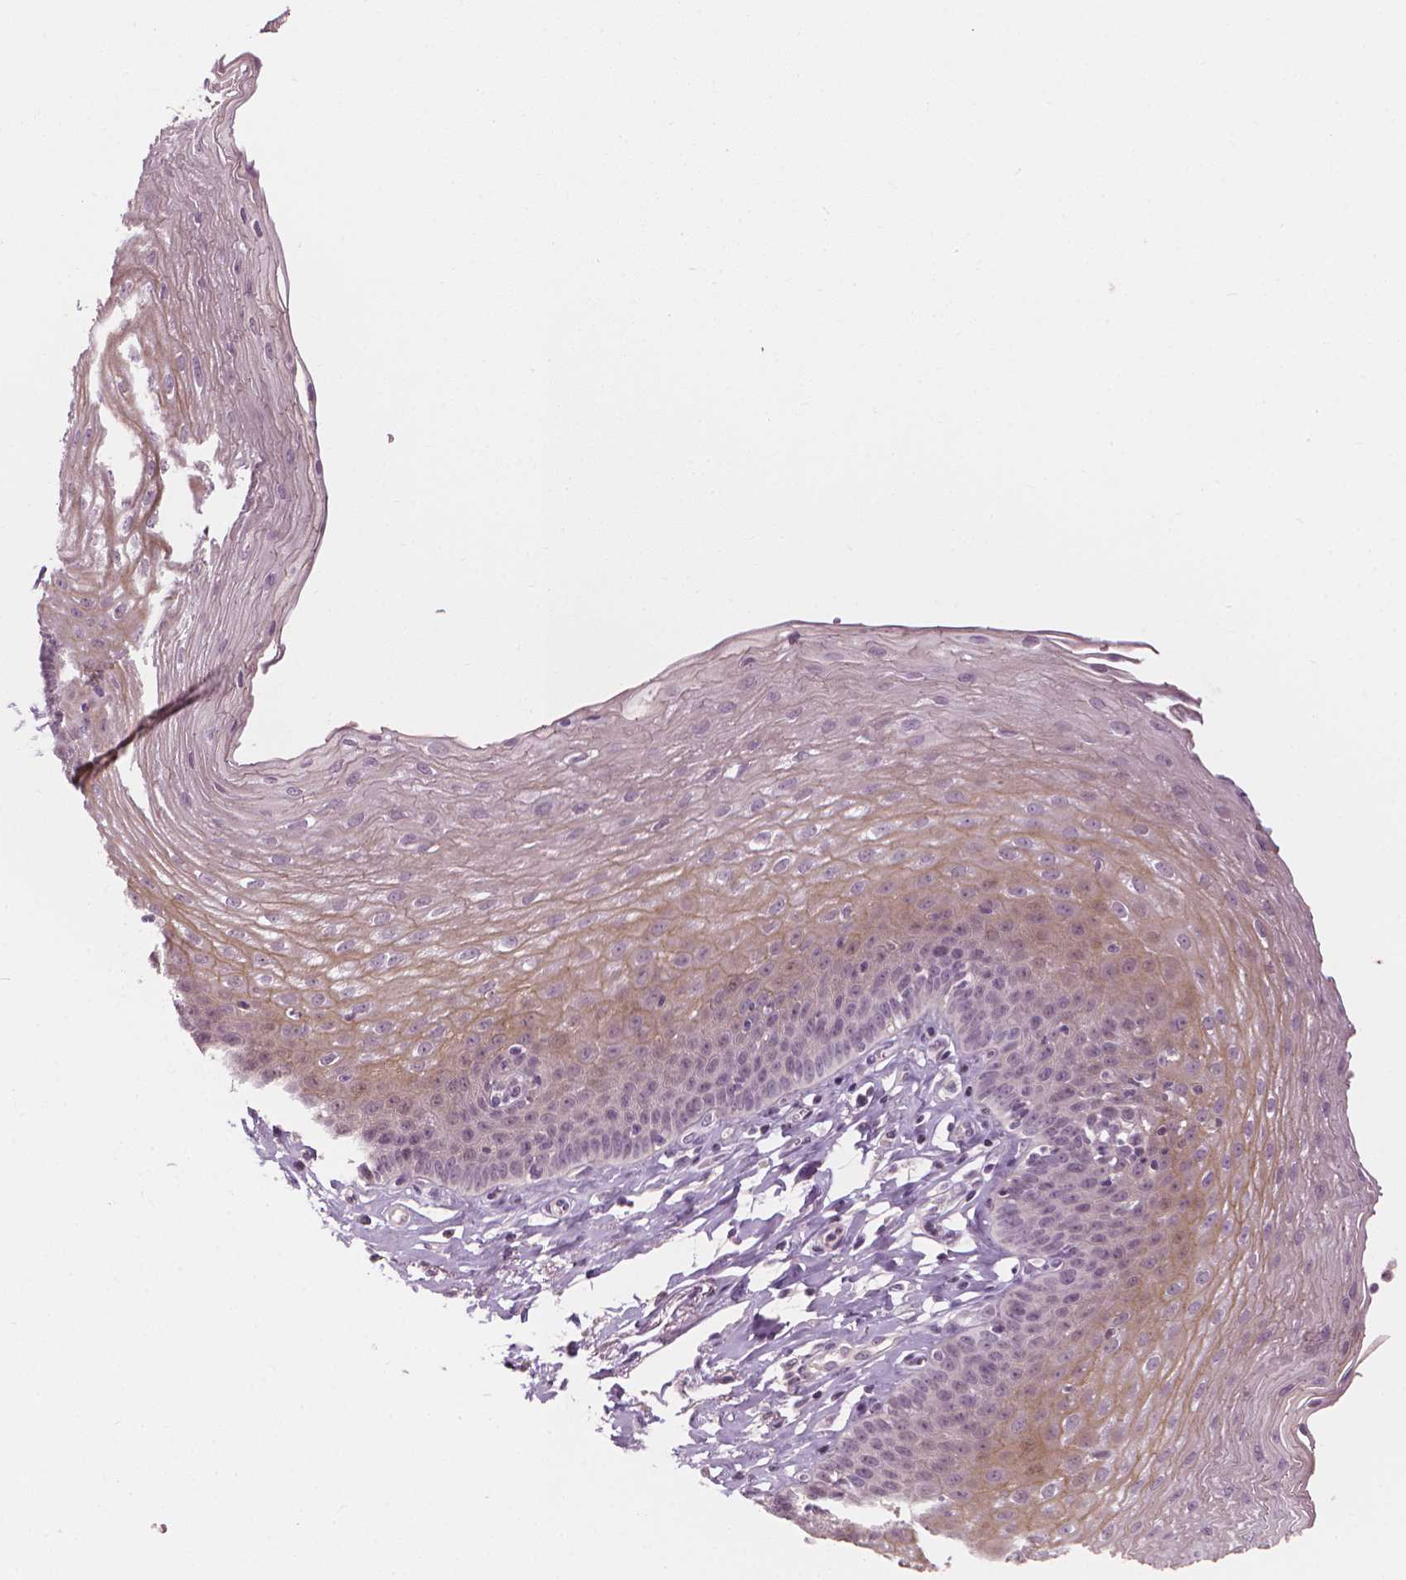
{"staining": {"intensity": "moderate", "quantity": "25%-75%", "location": "cytoplasmic/membranous"}, "tissue": "esophagus", "cell_type": "Squamous epithelial cells", "image_type": "normal", "snomed": [{"axis": "morphology", "description": "Normal tissue, NOS"}, {"axis": "topography", "description": "Esophagus"}], "caption": "Brown immunohistochemical staining in normal human esophagus displays moderate cytoplasmic/membranous positivity in approximately 25%-75% of squamous epithelial cells. Using DAB (3,3'-diaminobenzidine) (brown) and hematoxylin (blue) stains, captured at high magnification using brightfield microscopy.", "gene": "SAXO2", "patient": {"sex": "female", "age": 81}}